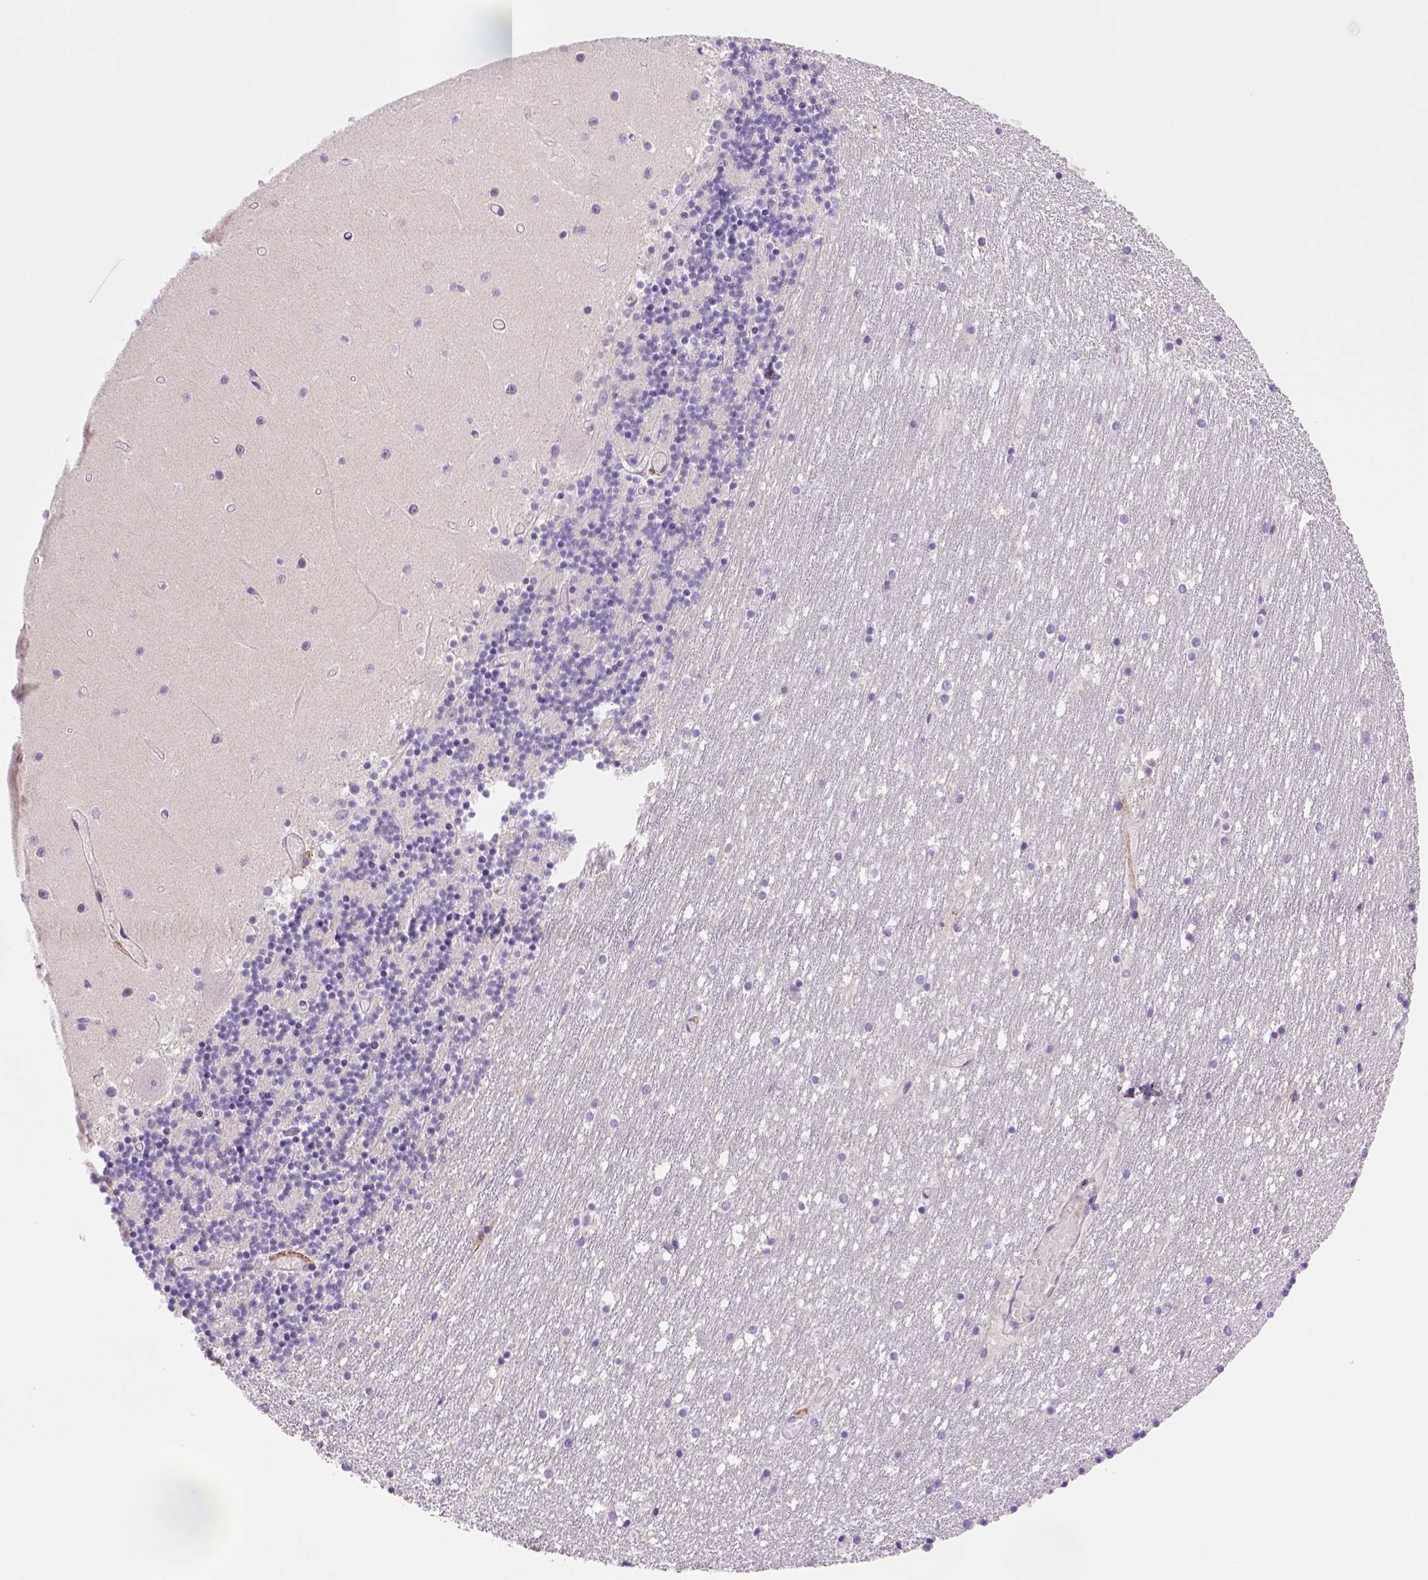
{"staining": {"intensity": "negative", "quantity": "none", "location": "none"}, "tissue": "cerebellum", "cell_type": "Cells in granular layer", "image_type": "normal", "snomed": [{"axis": "morphology", "description": "Normal tissue, NOS"}, {"axis": "topography", "description": "Cerebellum"}], "caption": "An image of cerebellum stained for a protein shows no brown staining in cells in granular layer. (Immunohistochemistry (ihc), brightfield microscopy, high magnification).", "gene": "CD14", "patient": {"sex": "female", "age": 28}}